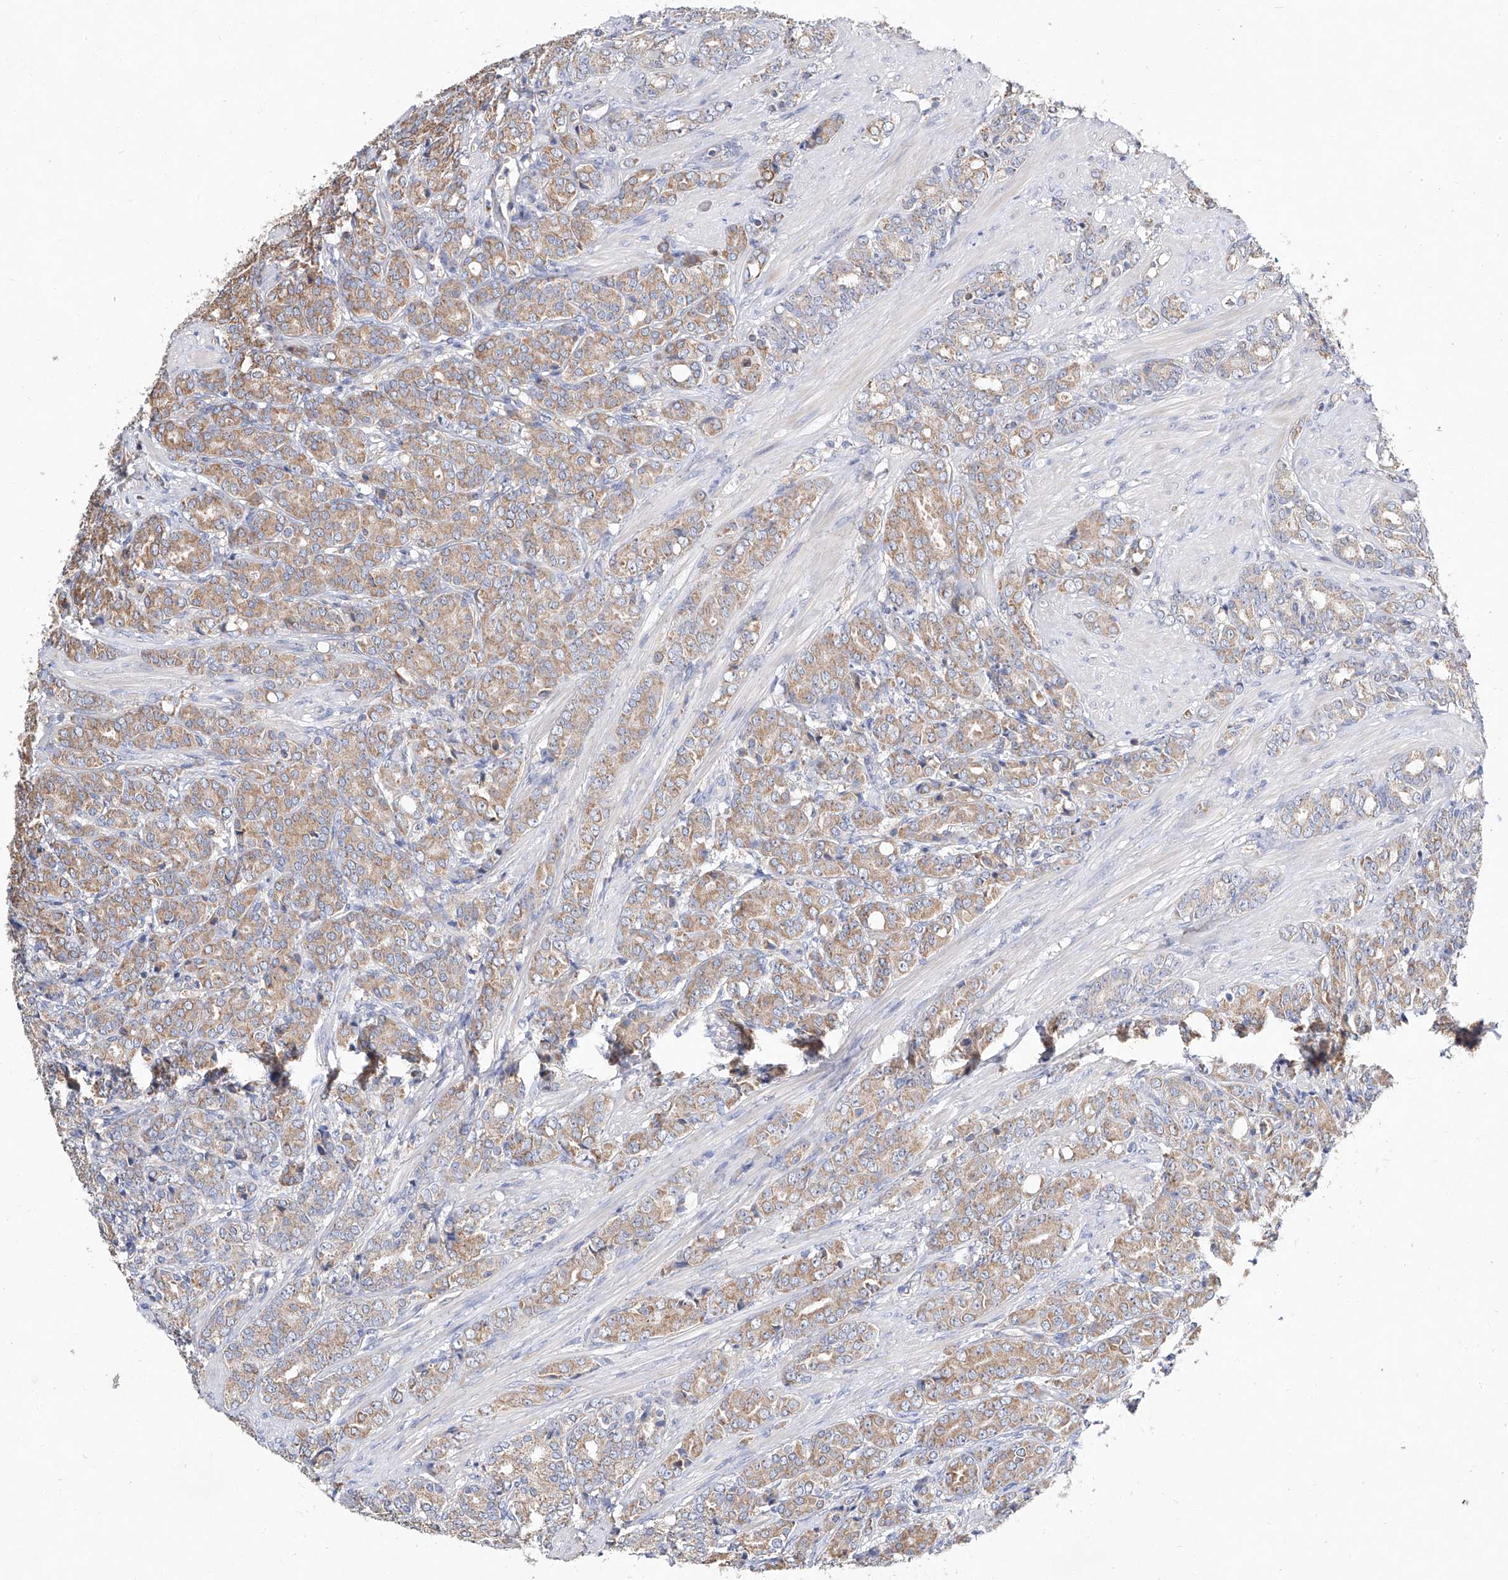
{"staining": {"intensity": "moderate", "quantity": ">75%", "location": "cytoplasmic/membranous"}, "tissue": "prostate cancer", "cell_type": "Tumor cells", "image_type": "cancer", "snomed": [{"axis": "morphology", "description": "Adenocarcinoma, High grade"}, {"axis": "topography", "description": "Prostate"}], "caption": "Human prostate cancer stained for a protein (brown) reveals moderate cytoplasmic/membranous positive positivity in about >75% of tumor cells.", "gene": "AMD1", "patient": {"sex": "male", "age": 62}}